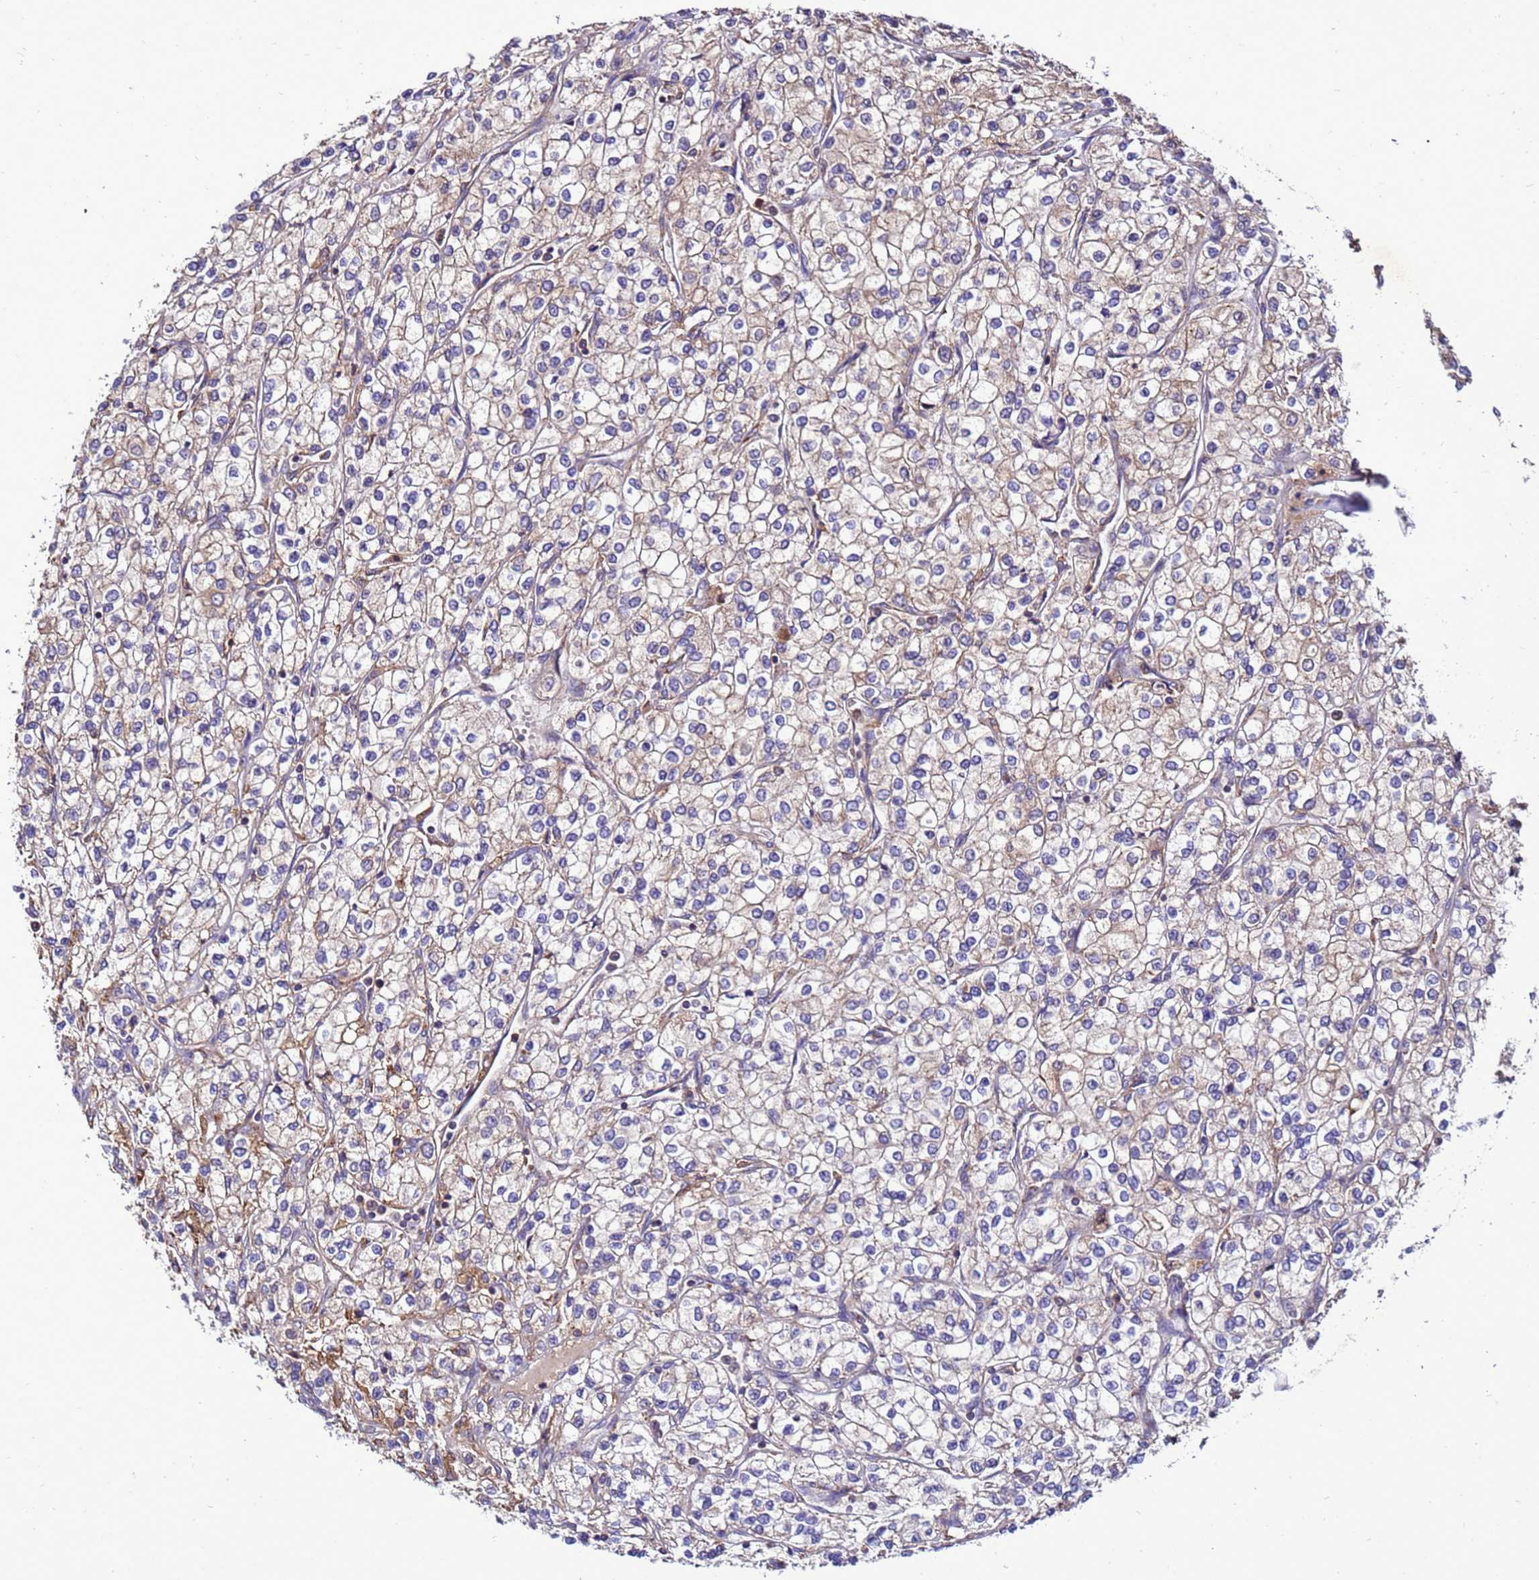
{"staining": {"intensity": "weak", "quantity": "25%-75%", "location": "cytoplasmic/membranous"}, "tissue": "renal cancer", "cell_type": "Tumor cells", "image_type": "cancer", "snomed": [{"axis": "morphology", "description": "Adenocarcinoma, NOS"}, {"axis": "topography", "description": "Kidney"}], "caption": "The immunohistochemical stain labels weak cytoplasmic/membranous expression in tumor cells of renal adenocarcinoma tissue.", "gene": "ANTKMT", "patient": {"sex": "male", "age": 80}}